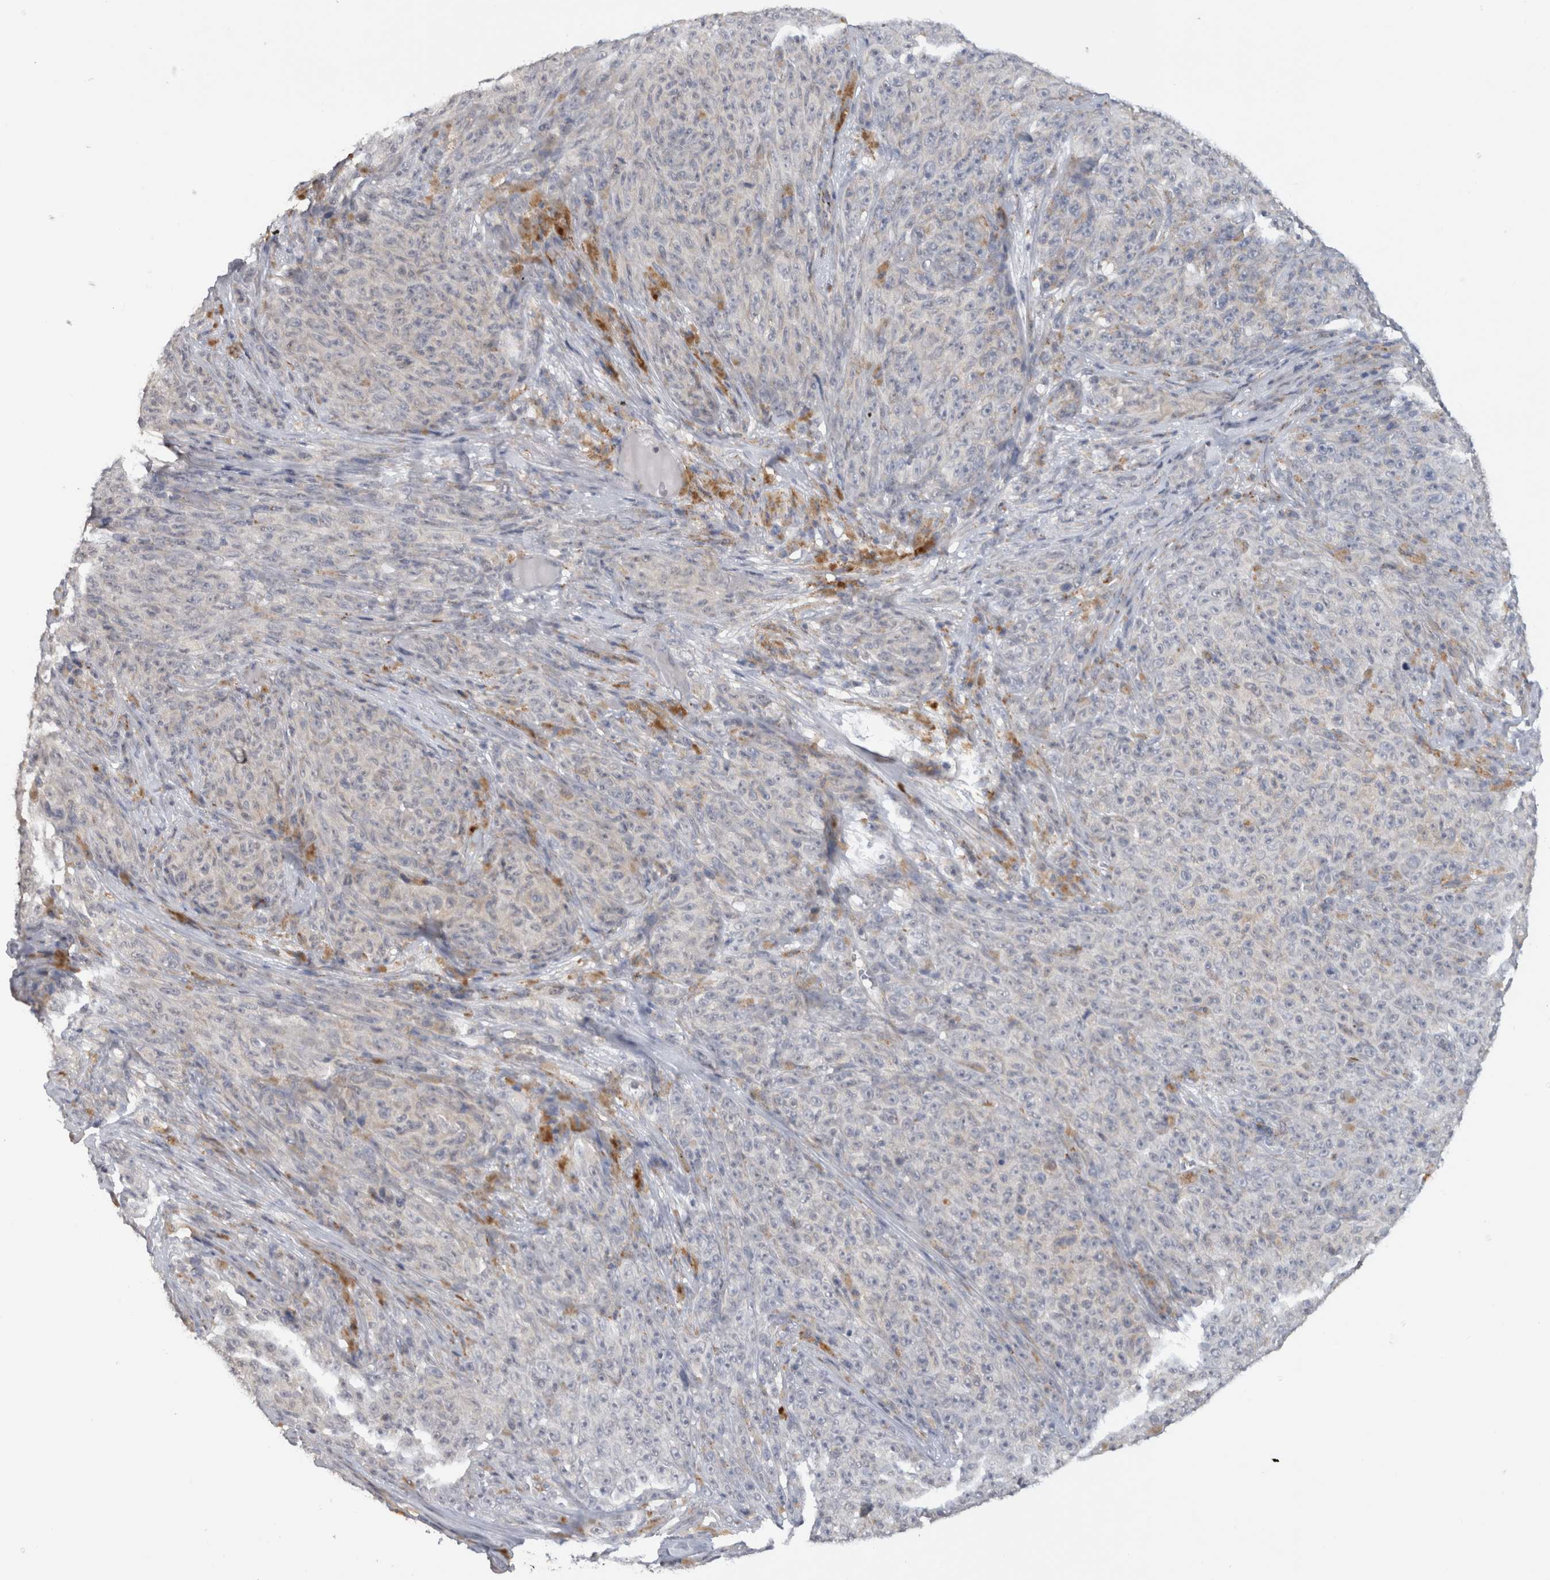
{"staining": {"intensity": "negative", "quantity": "none", "location": "none"}, "tissue": "melanoma", "cell_type": "Tumor cells", "image_type": "cancer", "snomed": [{"axis": "morphology", "description": "Malignant melanoma, NOS"}, {"axis": "topography", "description": "Skin"}], "caption": "A histopathology image of malignant melanoma stained for a protein displays no brown staining in tumor cells.", "gene": "RAB18", "patient": {"sex": "female", "age": 82}}